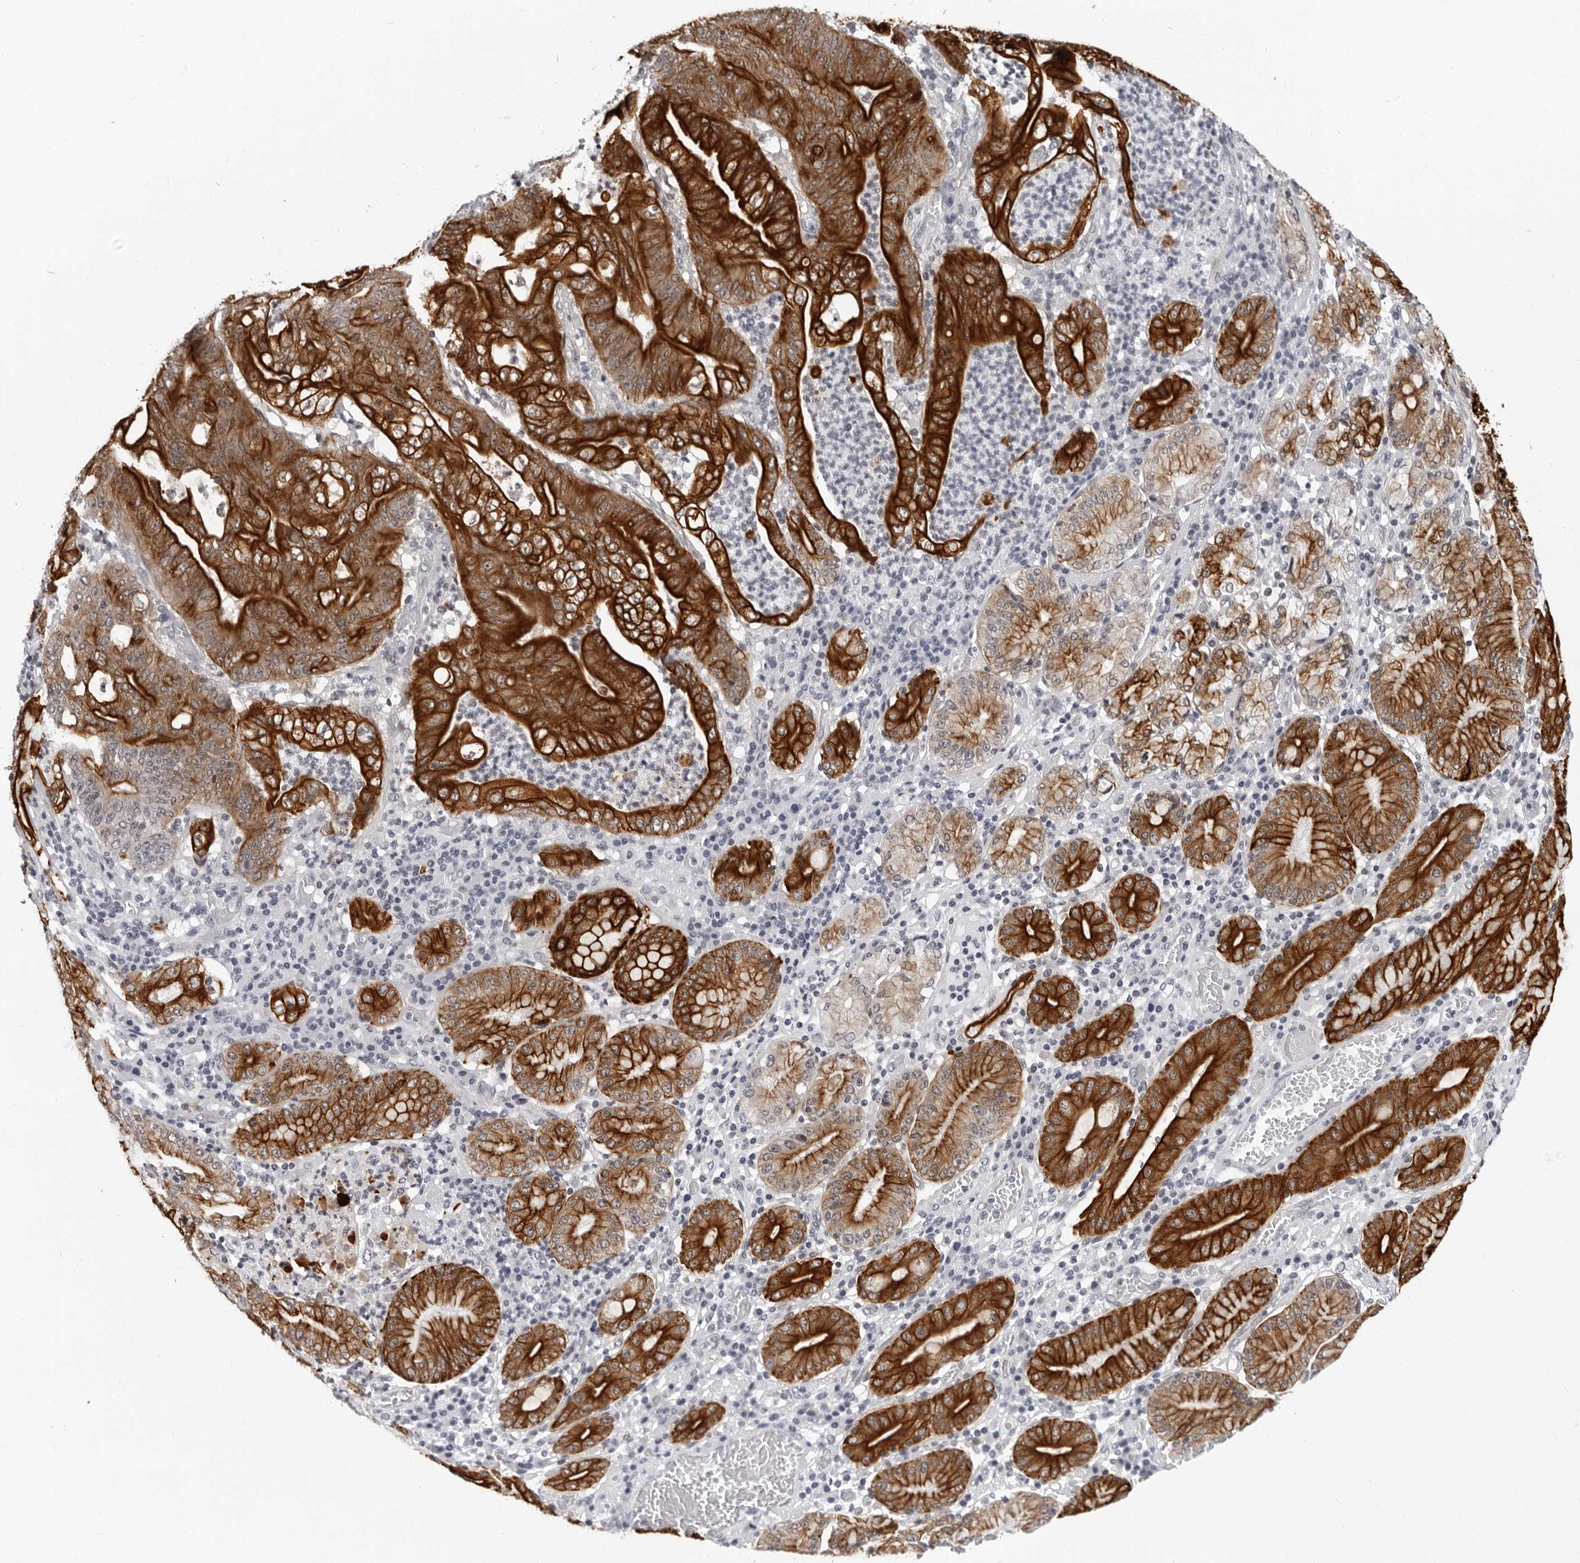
{"staining": {"intensity": "strong", "quantity": ">75%", "location": "cytoplasmic/membranous"}, "tissue": "stomach cancer", "cell_type": "Tumor cells", "image_type": "cancer", "snomed": [{"axis": "morphology", "description": "Adenocarcinoma, NOS"}, {"axis": "topography", "description": "Stomach"}], "caption": "Stomach cancer (adenocarcinoma) stained for a protein (brown) reveals strong cytoplasmic/membranous positive staining in about >75% of tumor cells.", "gene": "CCDC28B", "patient": {"sex": "female", "age": 73}}